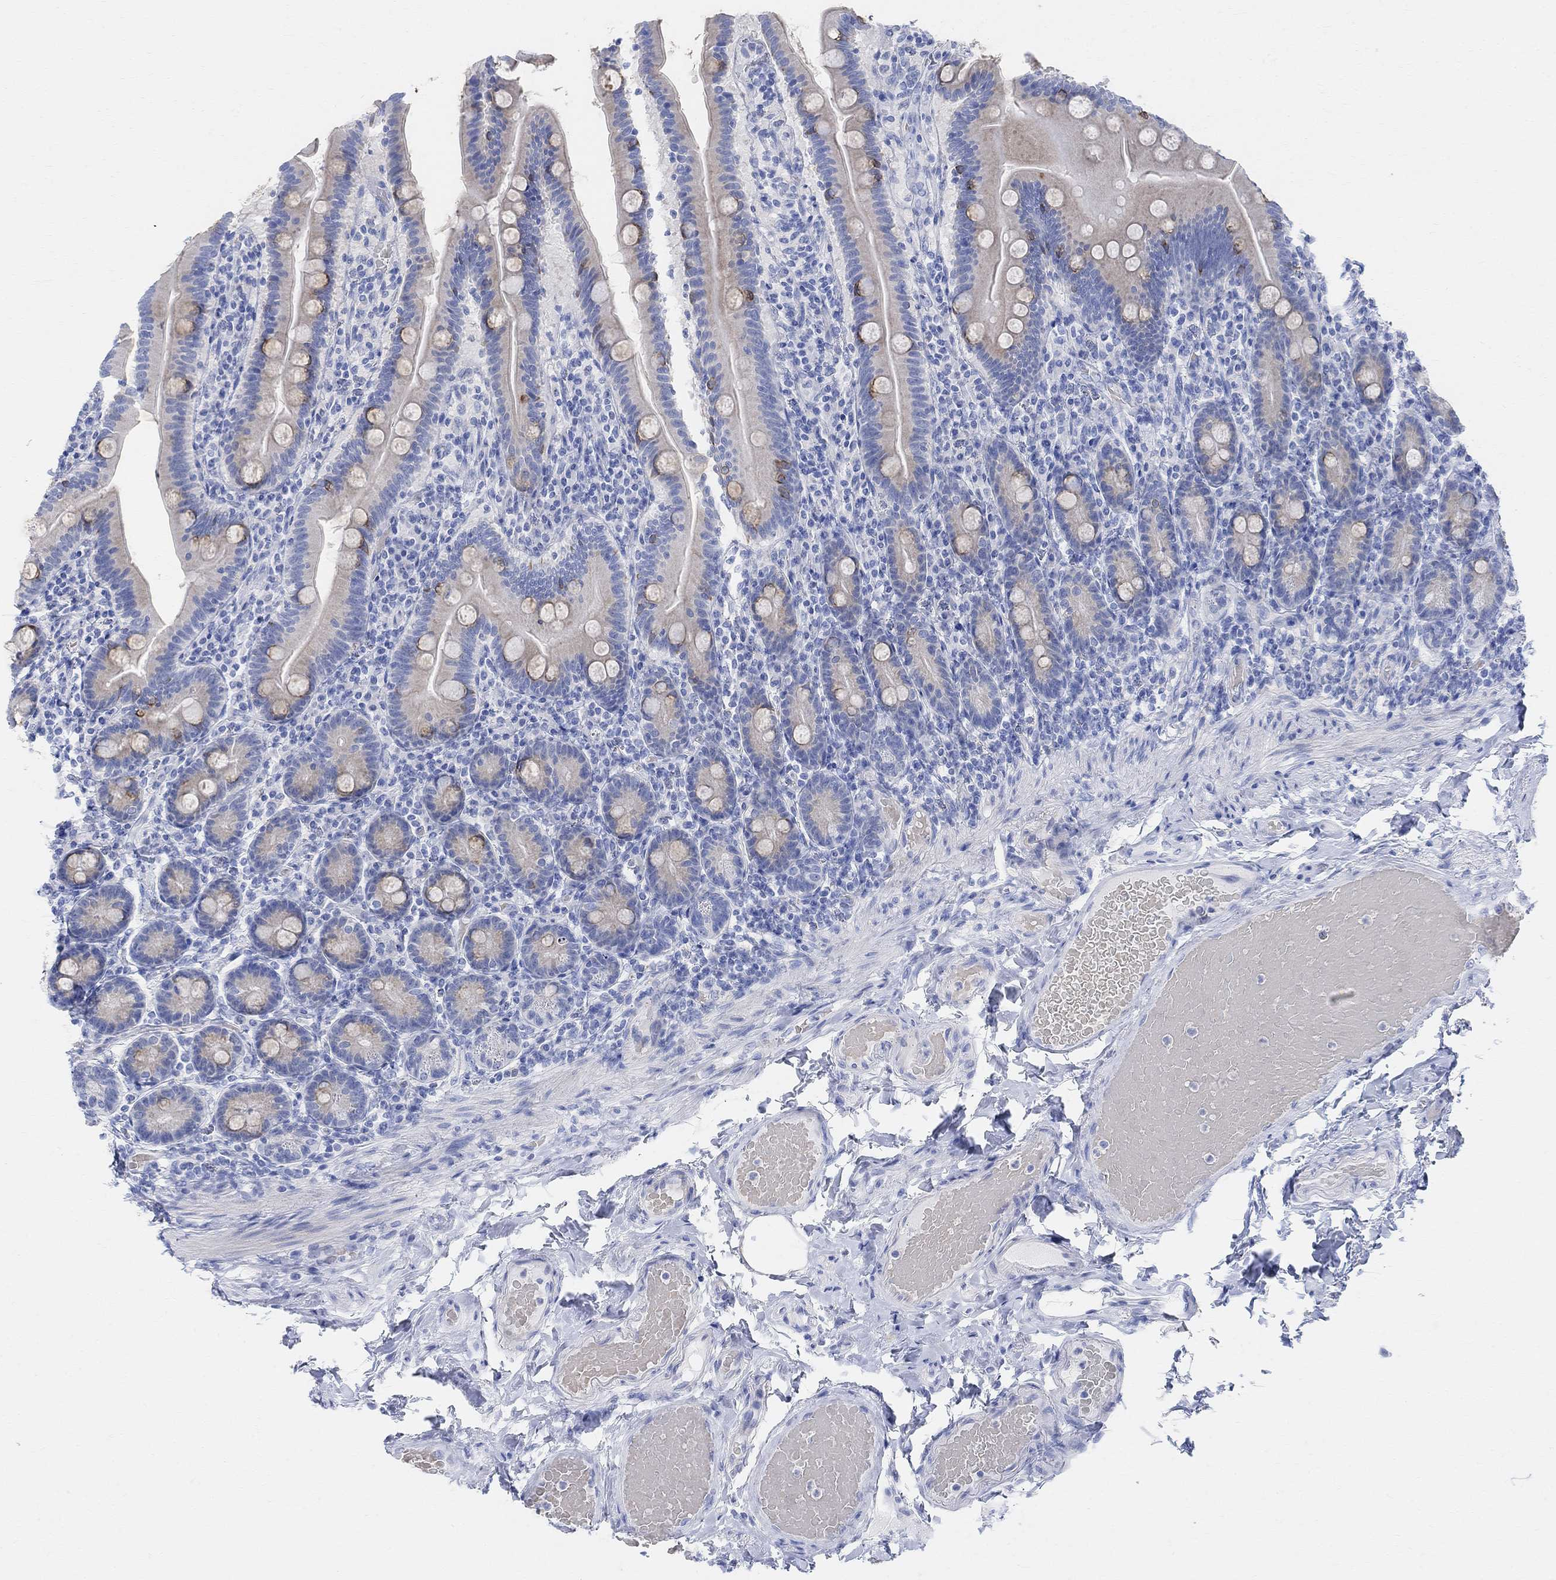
{"staining": {"intensity": "strong", "quantity": "<25%", "location": "cytoplasmic/membranous"}, "tissue": "small intestine", "cell_type": "Glandular cells", "image_type": "normal", "snomed": [{"axis": "morphology", "description": "Normal tissue, NOS"}, {"axis": "topography", "description": "Small intestine"}], "caption": "The photomicrograph displays staining of normal small intestine, revealing strong cytoplasmic/membranous protein positivity (brown color) within glandular cells.", "gene": "RETNLB", "patient": {"sex": "male", "age": 66}}